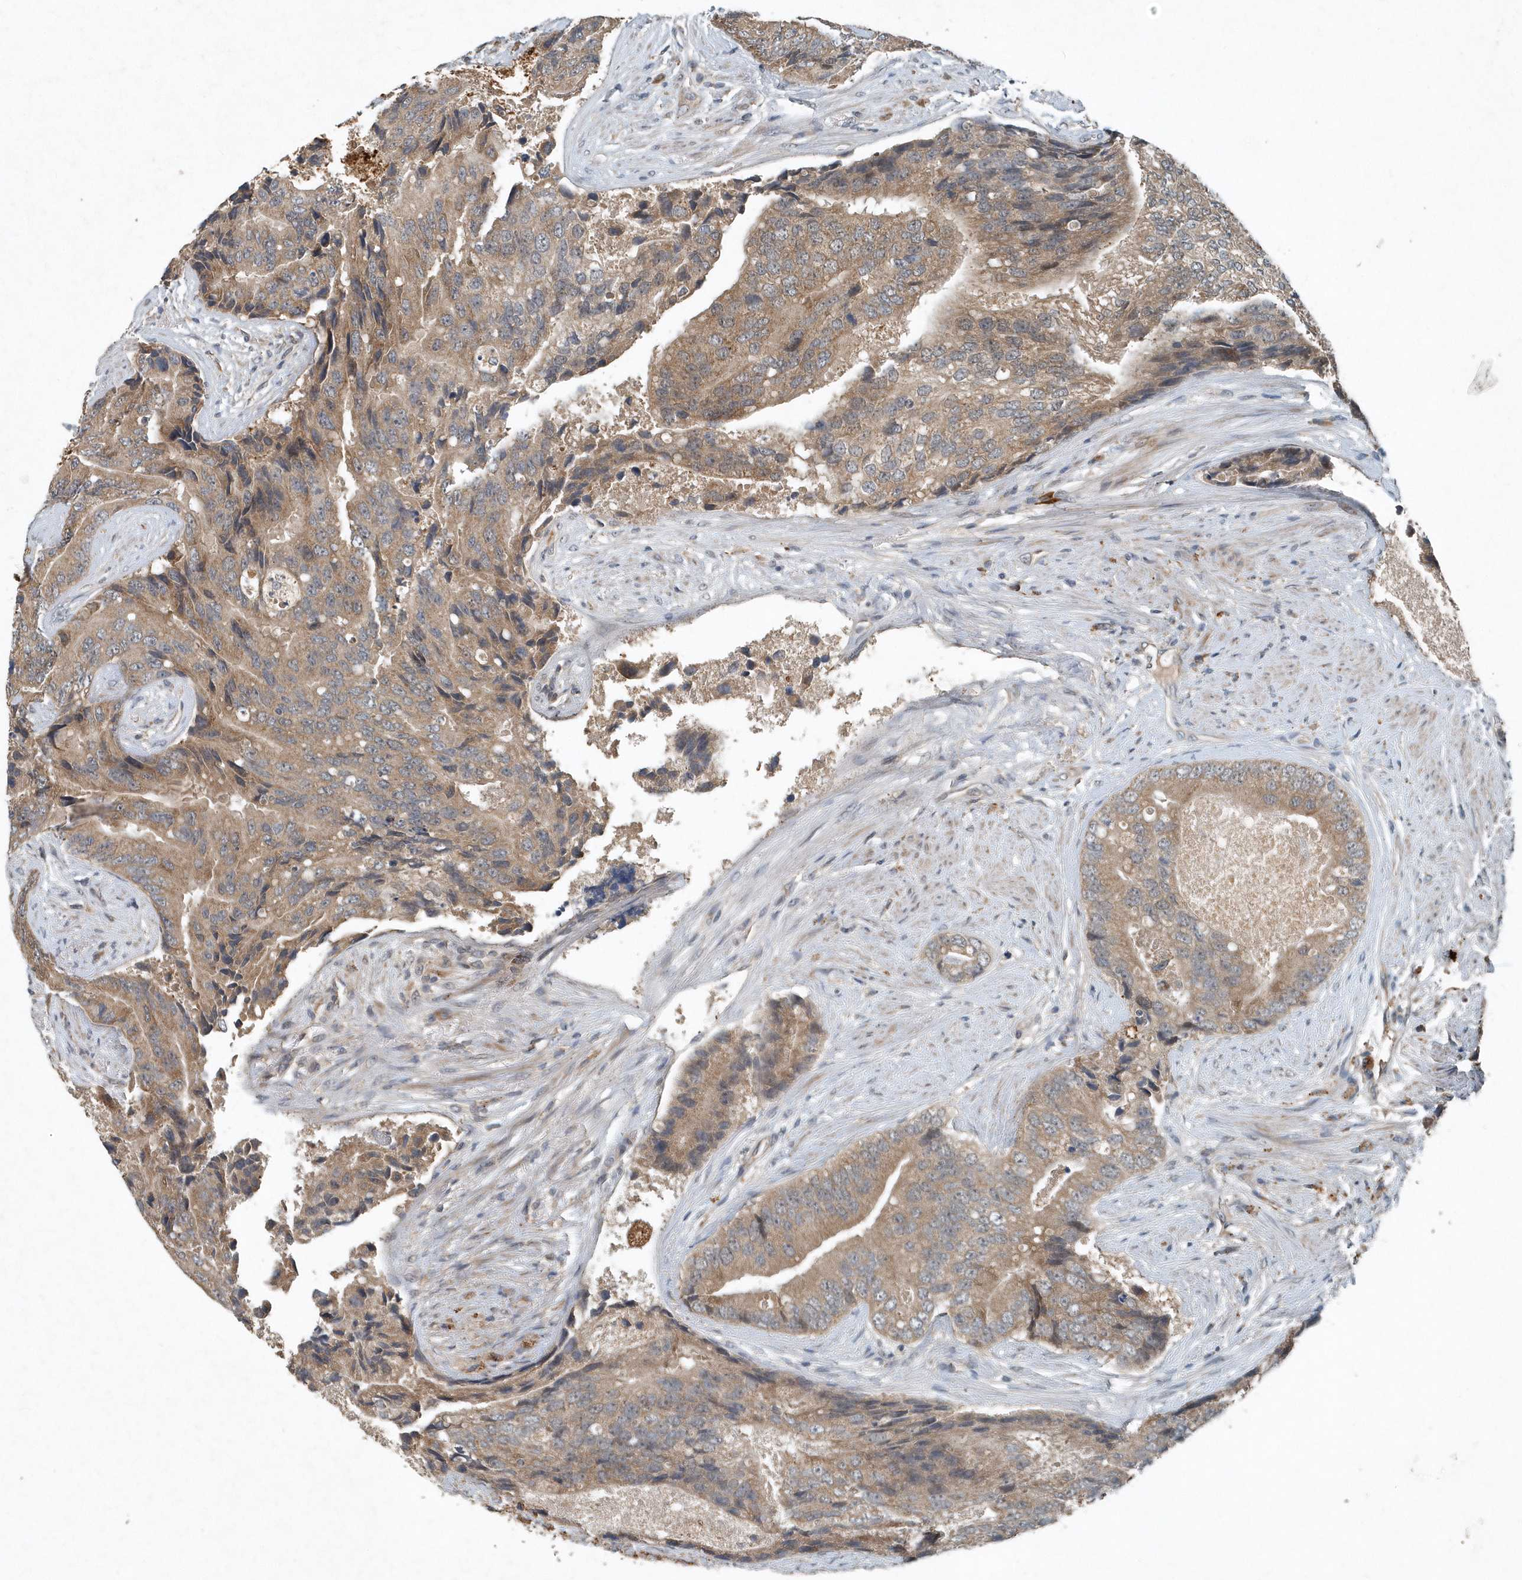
{"staining": {"intensity": "moderate", "quantity": ">75%", "location": "cytoplasmic/membranous"}, "tissue": "prostate cancer", "cell_type": "Tumor cells", "image_type": "cancer", "snomed": [{"axis": "morphology", "description": "Adenocarcinoma, High grade"}, {"axis": "topography", "description": "Prostate"}], "caption": "Prostate adenocarcinoma (high-grade) was stained to show a protein in brown. There is medium levels of moderate cytoplasmic/membranous expression in about >75% of tumor cells.", "gene": "SCFD2", "patient": {"sex": "male", "age": 70}}